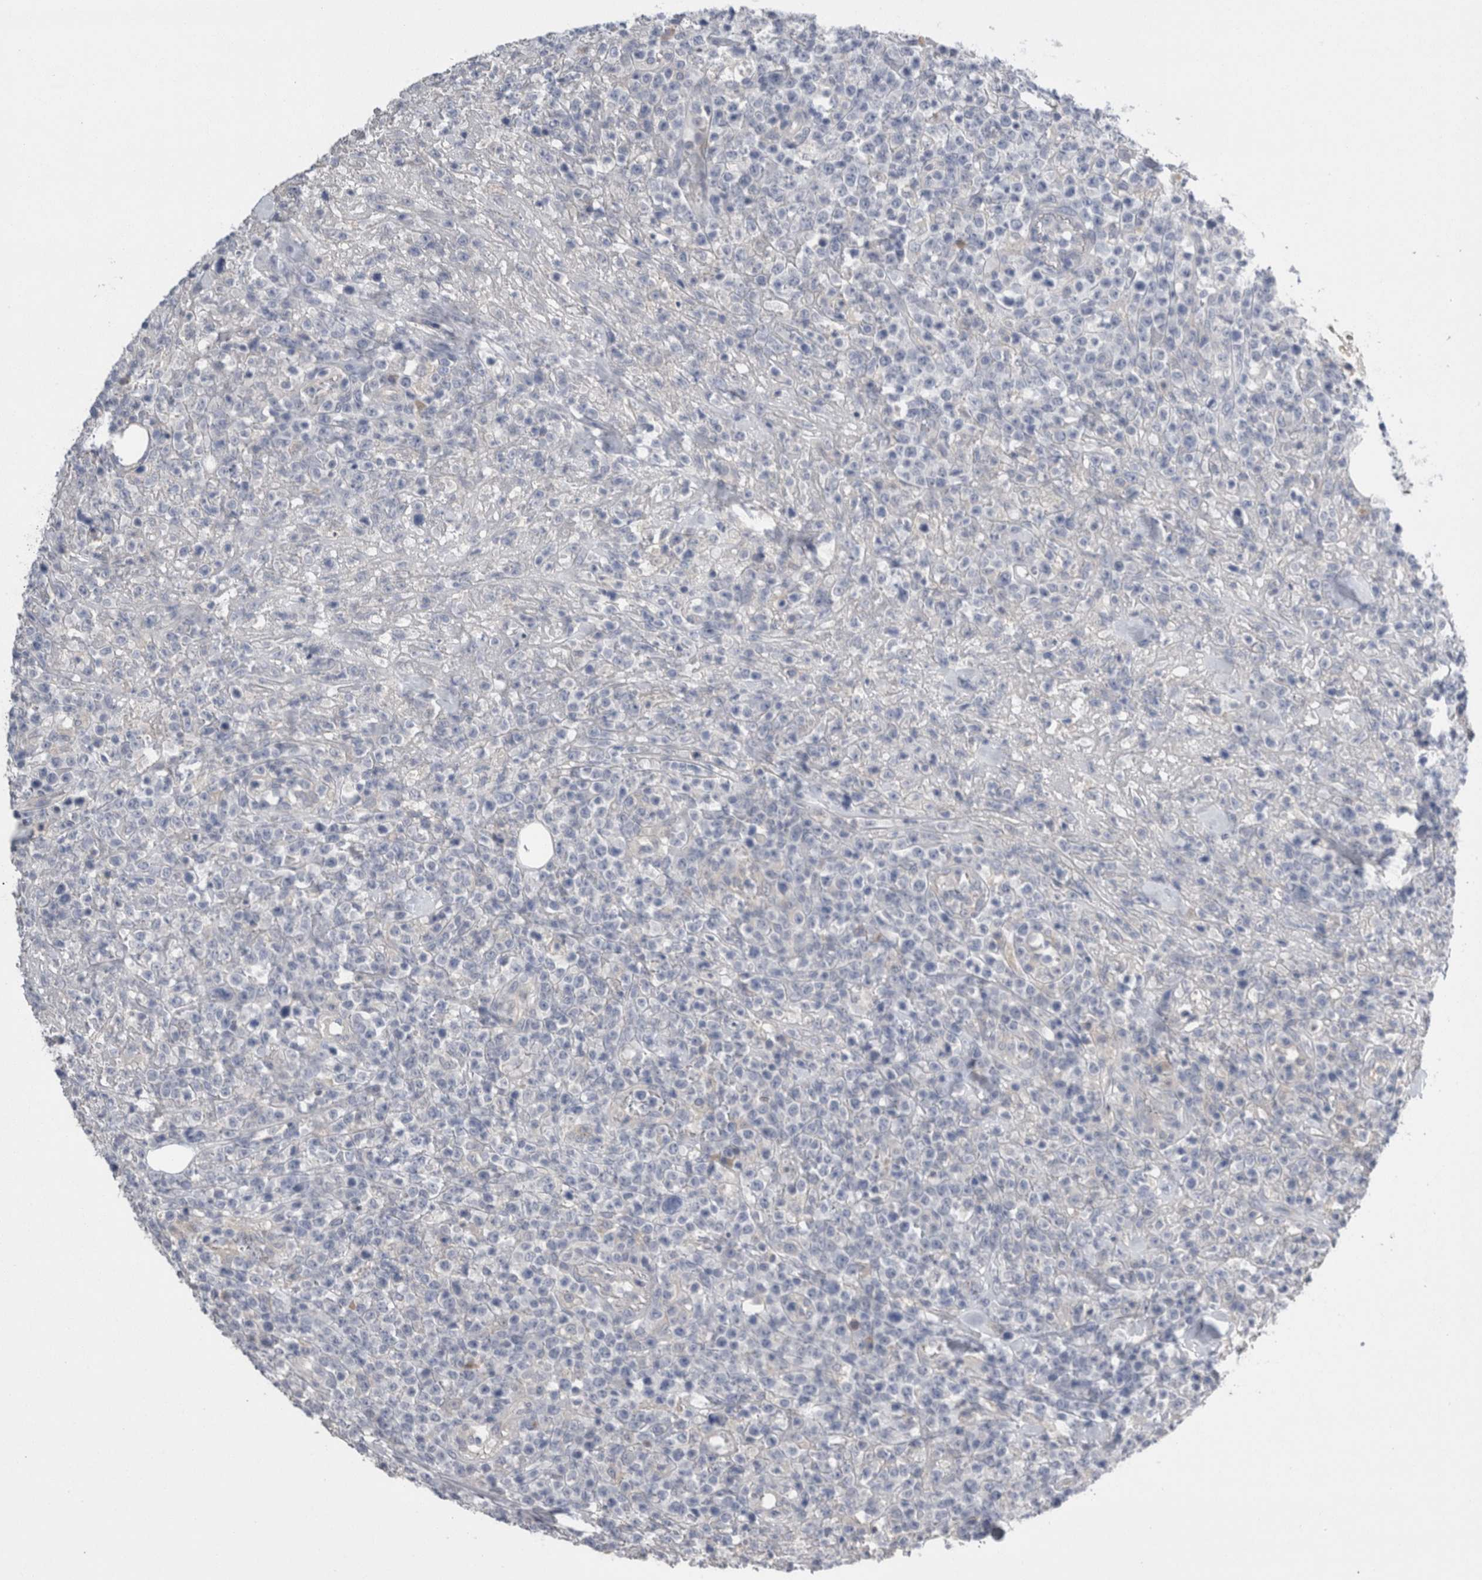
{"staining": {"intensity": "negative", "quantity": "none", "location": "none"}, "tissue": "lymphoma", "cell_type": "Tumor cells", "image_type": "cancer", "snomed": [{"axis": "morphology", "description": "Malignant lymphoma, non-Hodgkin's type, High grade"}, {"axis": "topography", "description": "Colon"}], "caption": "This is an IHC histopathology image of human lymphoma. There is no staining in tumor cells.", "gene": "REG1A", "patient": {"sex": "female", "age": 53}}